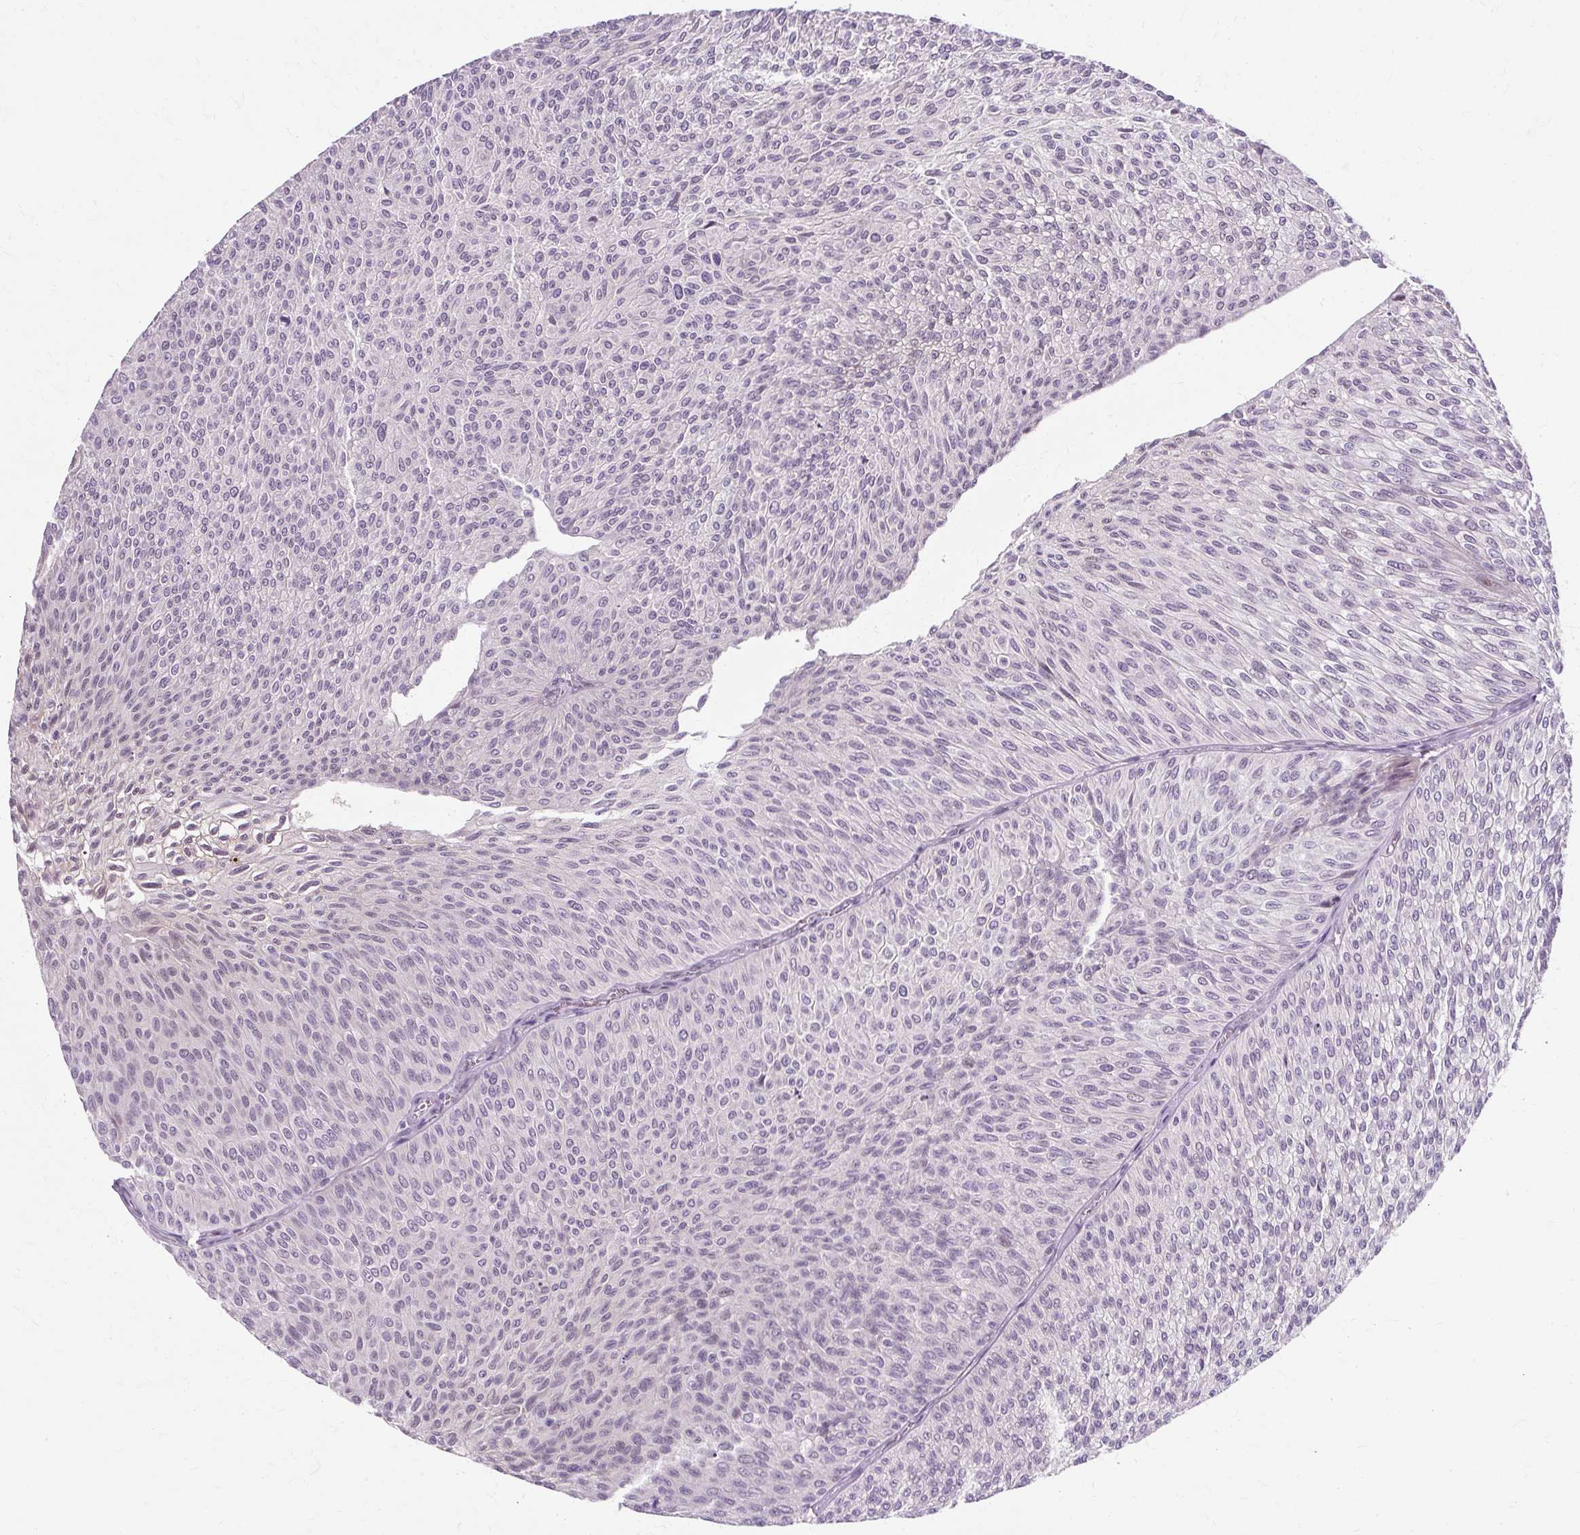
{"staining": {"intensity": "weak", "quantity": "<25%", "location": "nuclear"}, "tissue": "urothelial cancer", "cell_type": "Tumor cells", "image_type": "cancer", "snomed": [{"axis": "morphology", "description": "Urothelial carcinoma, Low grade"}, {"axis": "topography", "description": "Urinary bladder"}], "caption": "IHC of urothelial cancer reveals no expression in tumor cells.", "gene": "RYBP", "patient": {"sex": "male", "age": 91}}